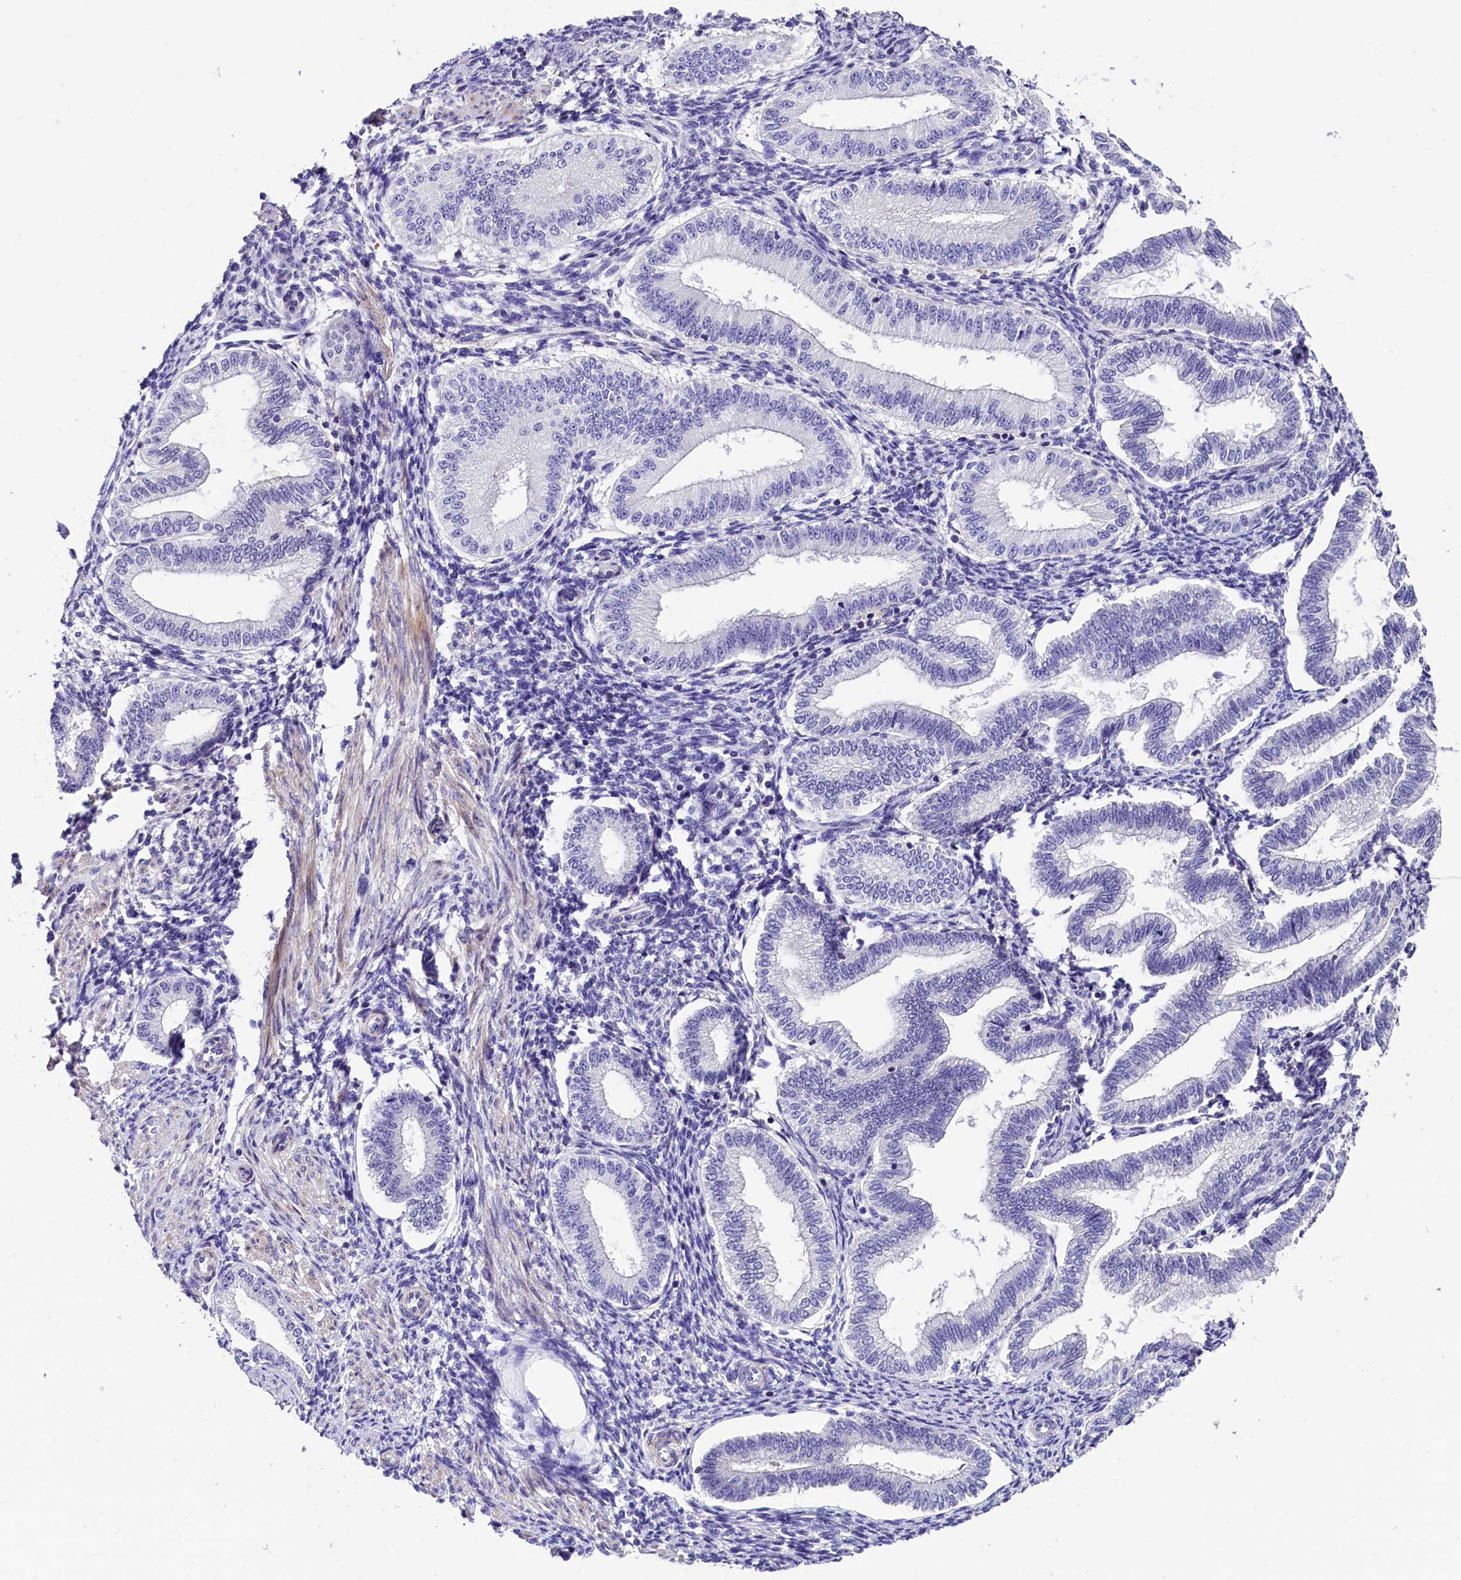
{"staining": {"intensity": "negative", "quantity": "none", "location": "none"}, "tissue": "endometrium", "cell_type": "Cells in endometrial stroma", "image_type": "normal", "snomed": [{"axis": "morphology", "description": "Normal tissue, NOS"}, {"axis": "topography", "description": "Endometrium"}], "caption": "Endometrium stained for a protein using immunohistochemistry reveals no expression cells in endometrial stroma.", "gene": "MEX3B", "patient": {"sex": "female", "age": 39}}